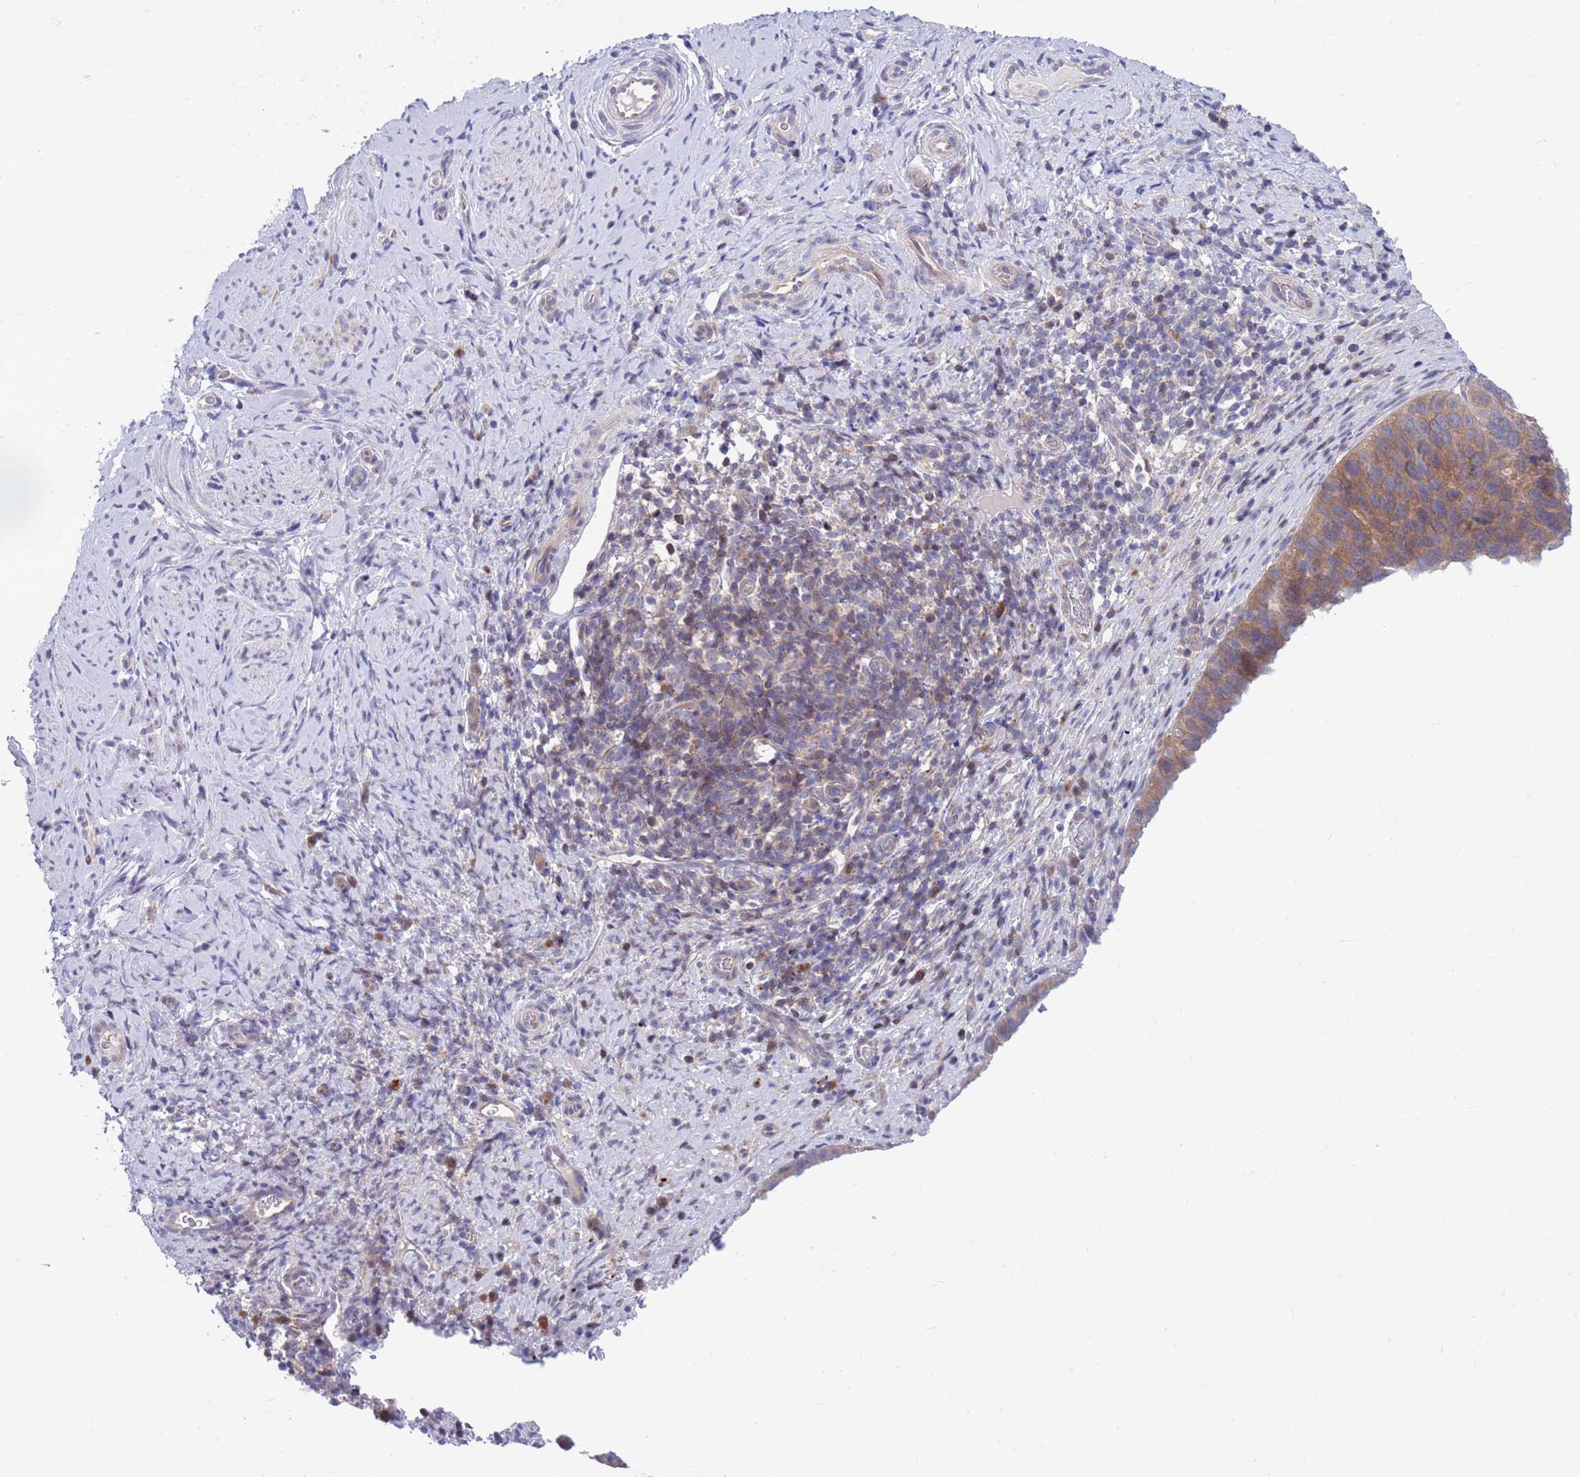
{"staining": {"intensity": "moderate", "quantity": ">75%", "location": "cytoplasmic/membranous"}, "tissue": "cervical cancer", "cell_type": "Tumor cells", "image_type": "cancer", "snomed": [{"axis": "morphology", "description": "Squamous cell carcinoma, NOS"}, {"axis": "topography", "description": "Cervix"}], "caption": "Immunohistochemical staining of human squamous cell carcinoma (cervical) shows medium levels of moderate cytoplasmic/membranous protein expression in approximately >75% of tumor cells.", "gene": "KLHL29", "patient": {"sex": "female", "age": 80}}